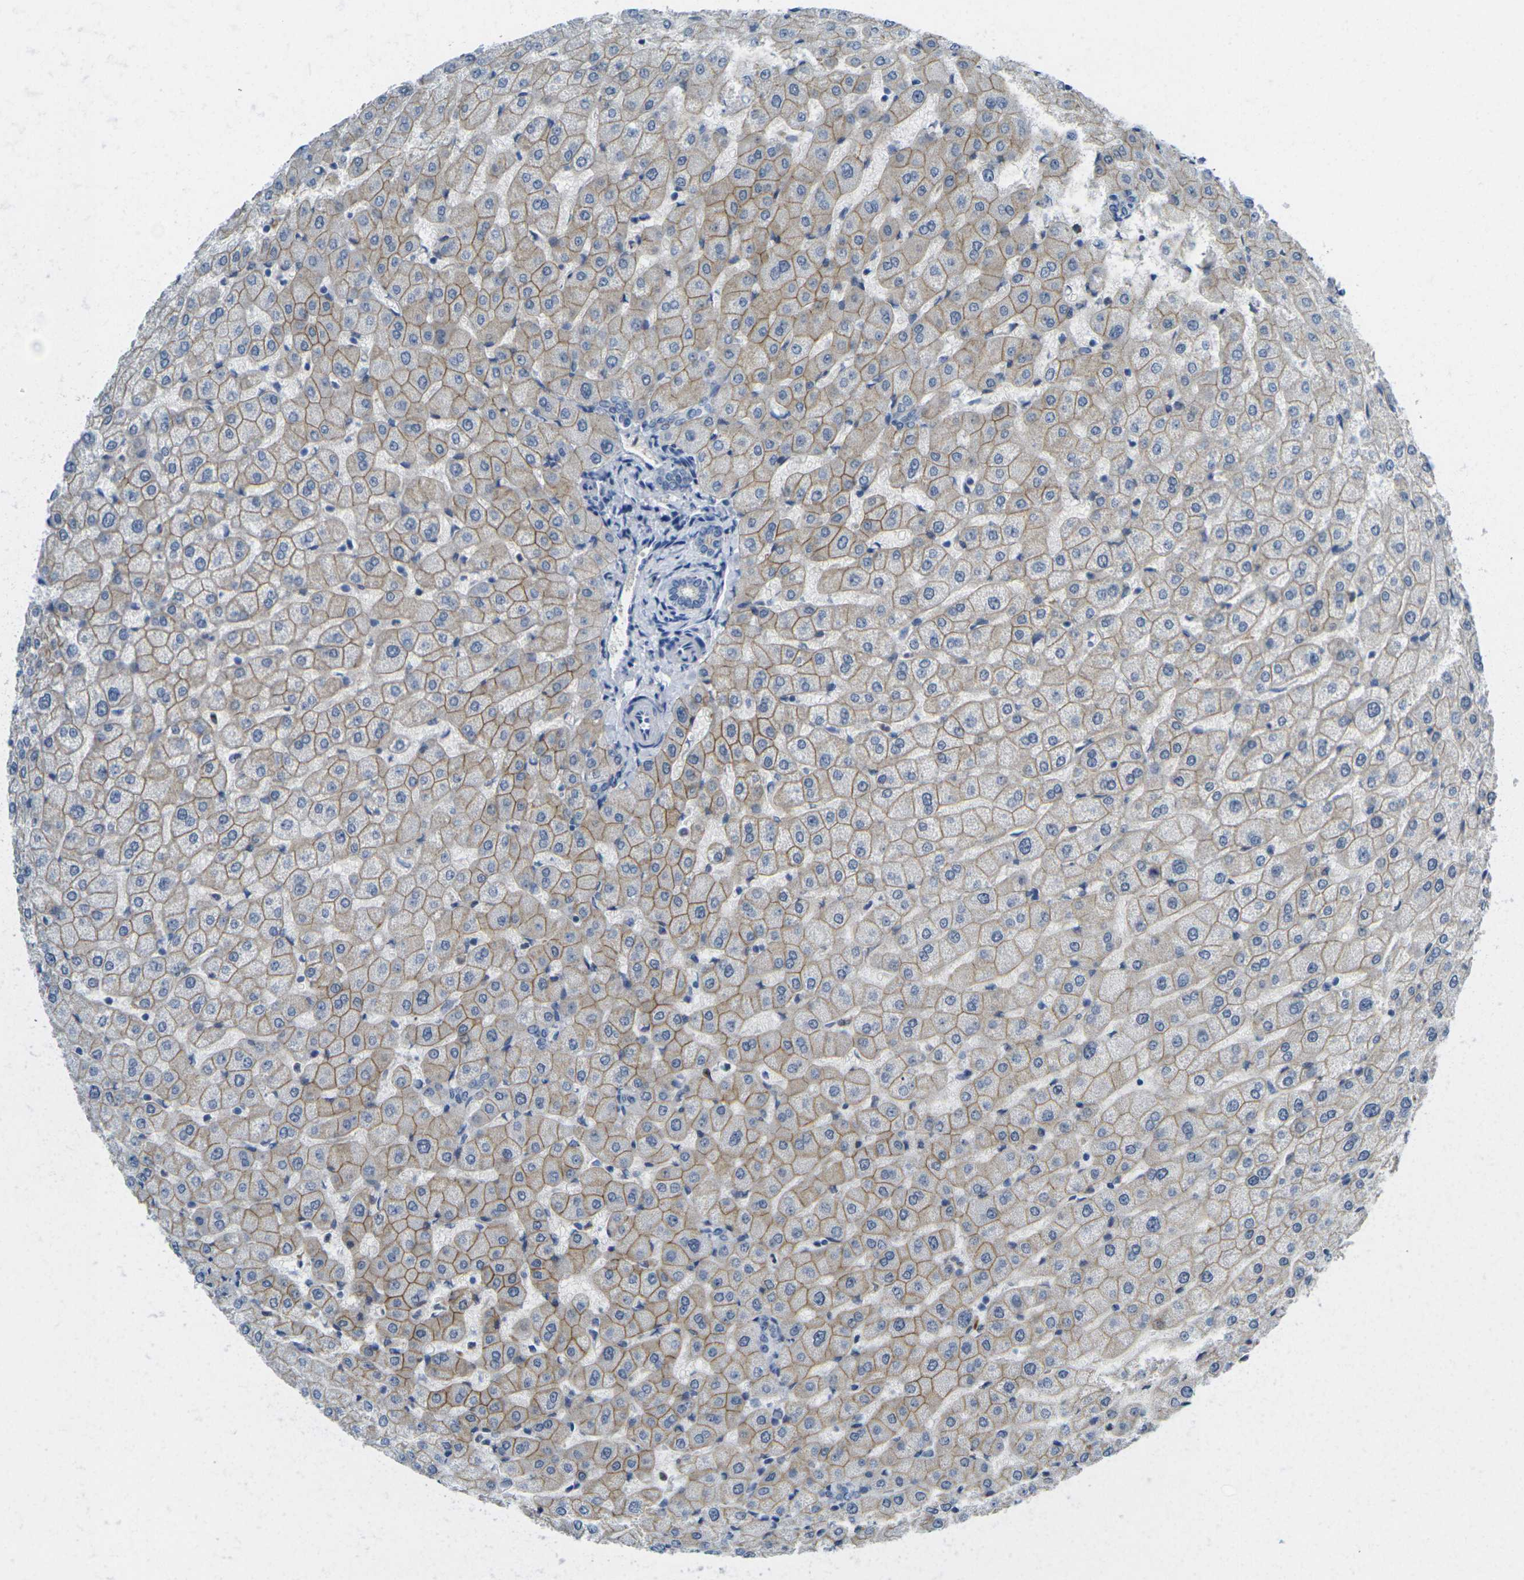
{"staining": {"intensity": "negative", "quantity": "none", "location": "none"}, "tissue": "liver", "cell_type": "Cholangiocytes", "image_type": "normal", "snomed": [{"axis": "morphology", "description": "Normal tissue, NOS"}, {"axis": "morphology", "description": "Fibrosis, NOS"}, {"axis": "topography", "description": "Liver"}], "caption": "This is an IHC micrograph of benign human liver. There is no positivity in cholangiocytes.", "gene": "SPTBN2", "patient": {"sex": "female", "age": 29}}